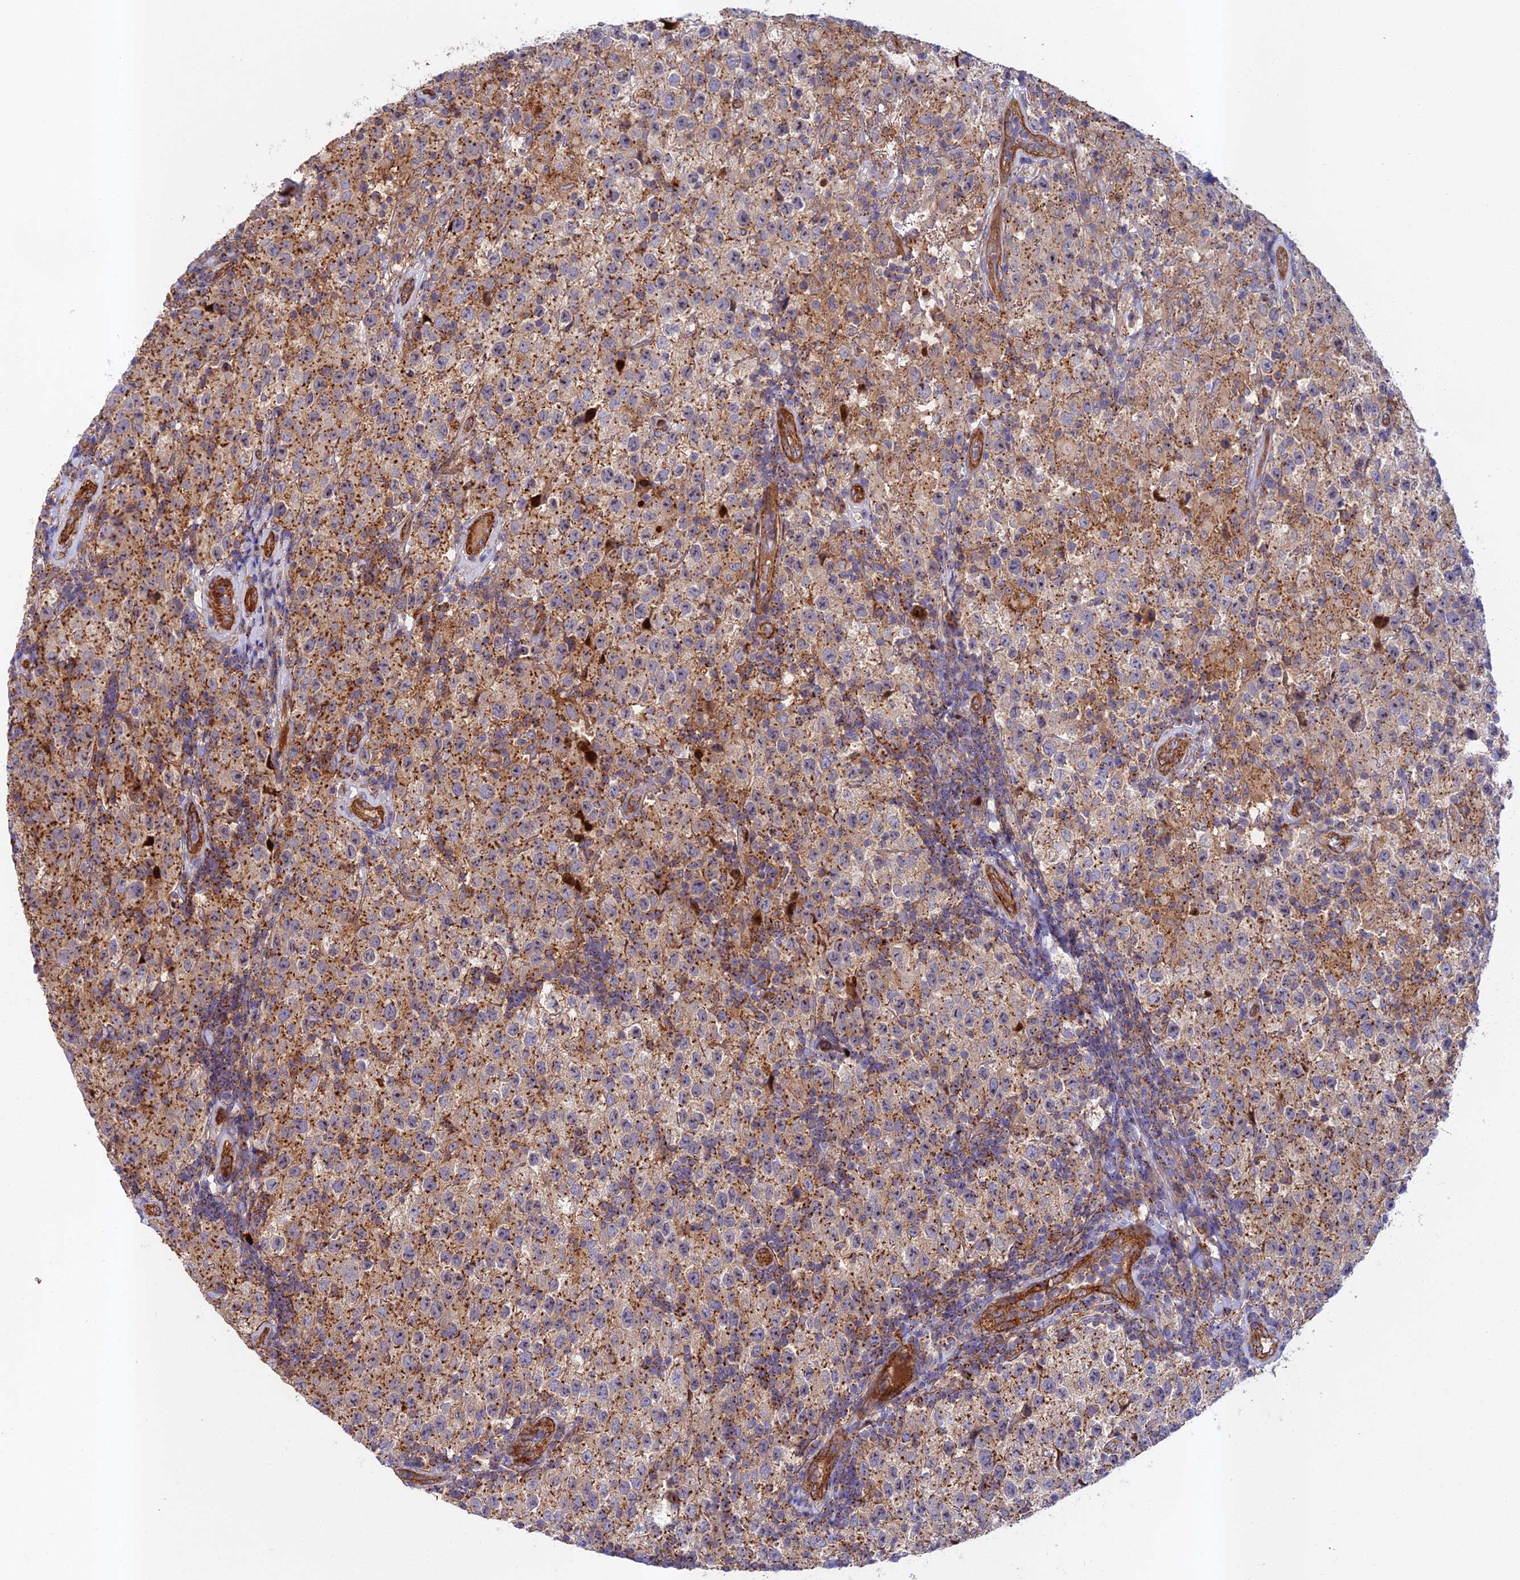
{"staining": {"intensity": "moderate", "quantity": ">75%", "location": "cytoplasmic/membranous"}, "tissue": "testis cancer", "cell_type": "Tumor cells", "image_type": "cancer", "snomed": [{"axis": "morphology", "description": "Seminoma, NOS"}, {"axis": "morphology", "description": "Carcinoma, Embryonal, NOS"}, {"axis": "topography", "description": "Testis"}], "caption": "Protein staining of testis cancer tissue exhibits moderate cytoplasmic/membranous positivity in approximately >75% of tumor cells.", "gene": "RALGAPA2", "patient": {"sex": "male", "age": 41}}